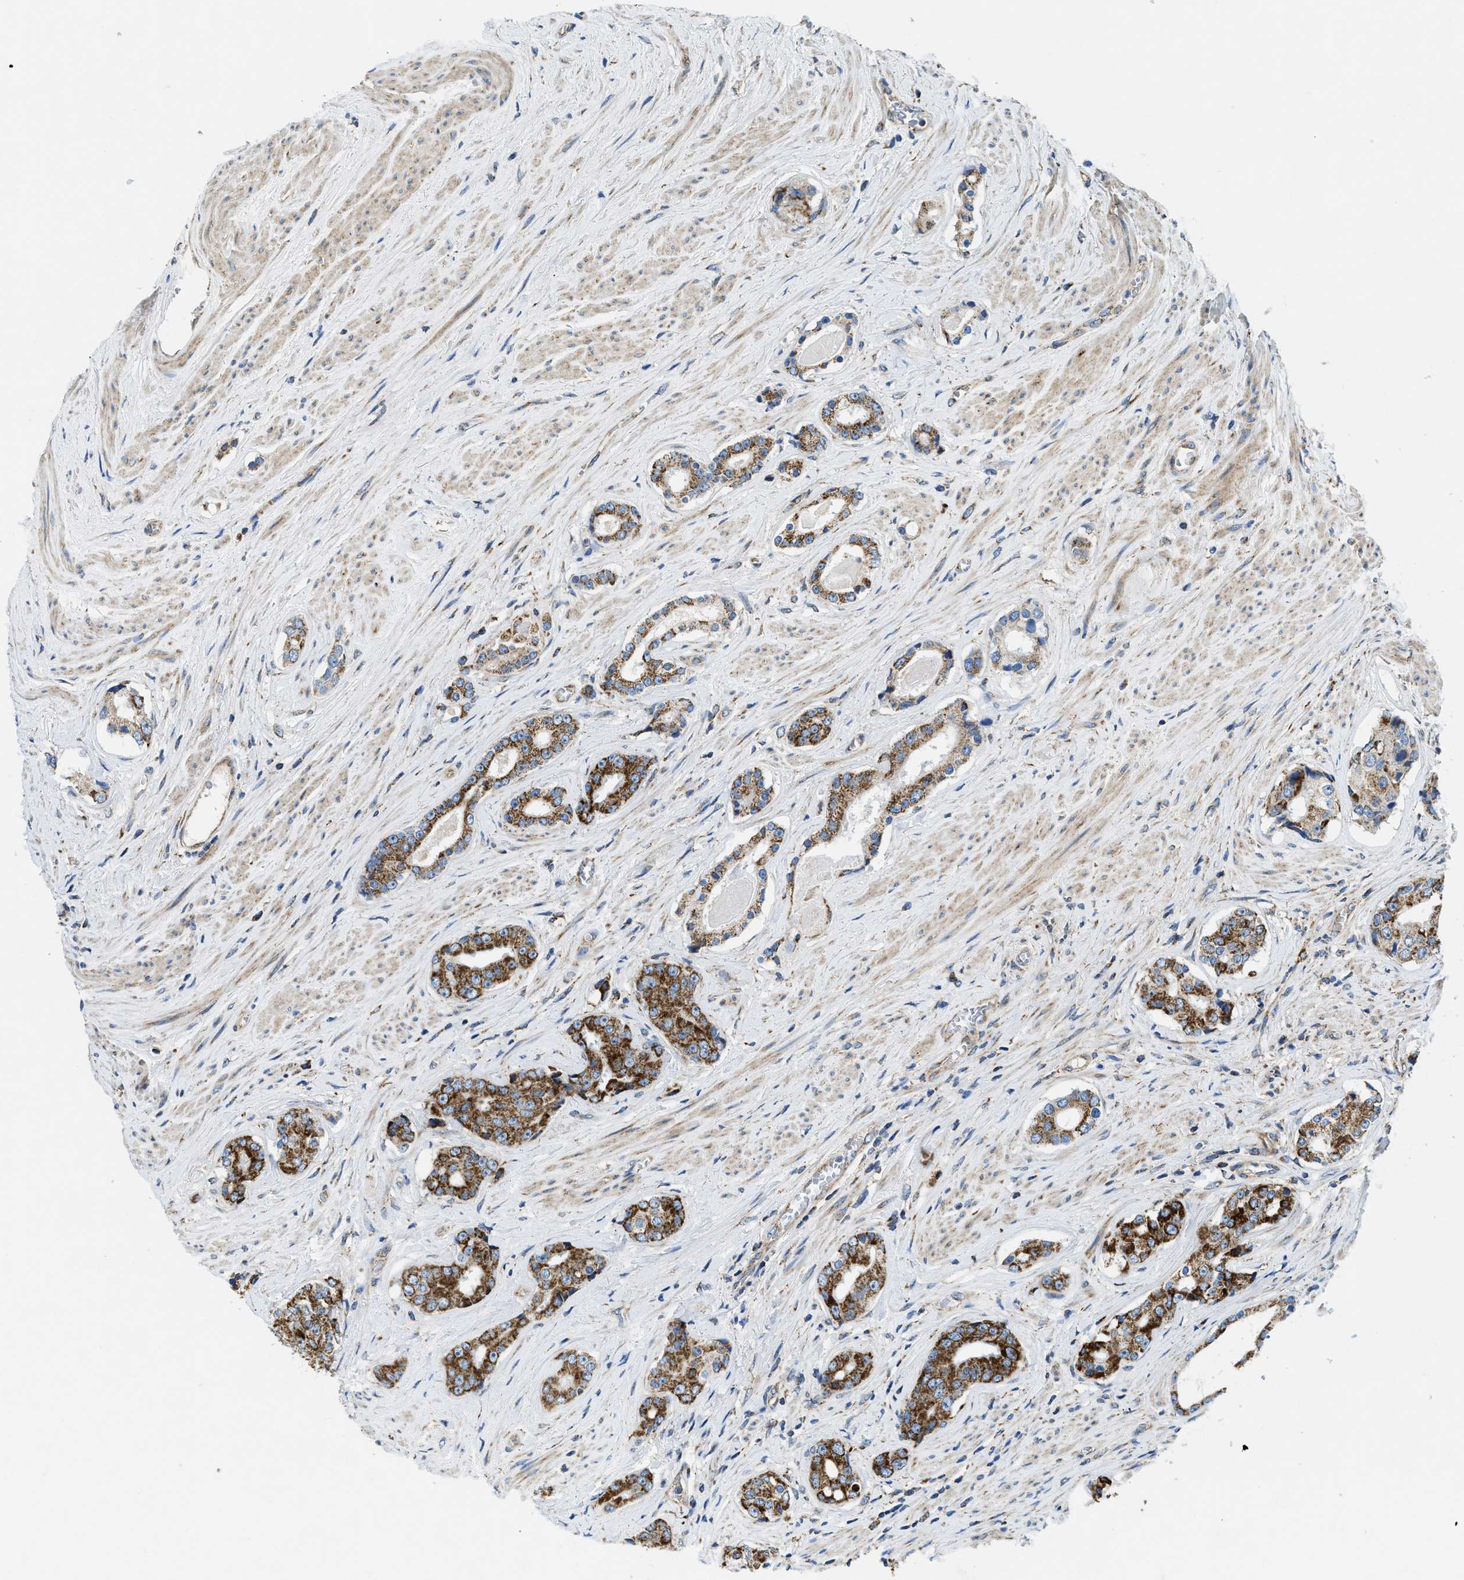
{"staining": {"intensity": "strong", "quantity": ">75%", "location": "cytoplasmic/membranous"}, "tissue": "prostate cancer", "cell_type": "Tumor cells", "image_type": "cancer", "snomed": [{"axis": "morphology", "description": "Adenocarcinoma, High grade"}, {"axis": "topography", "description": "Prostate"}], "caption": "Immunohistochemistry (IHC) (DAB) staining of prostate cancer (high-grade adenocarcinoma) exhibits strong cytoplasmic/membranous protein expression in about >75% of tumor cells.", "gene": "STK33", "patient": {"sex": "male", "age": 71}}